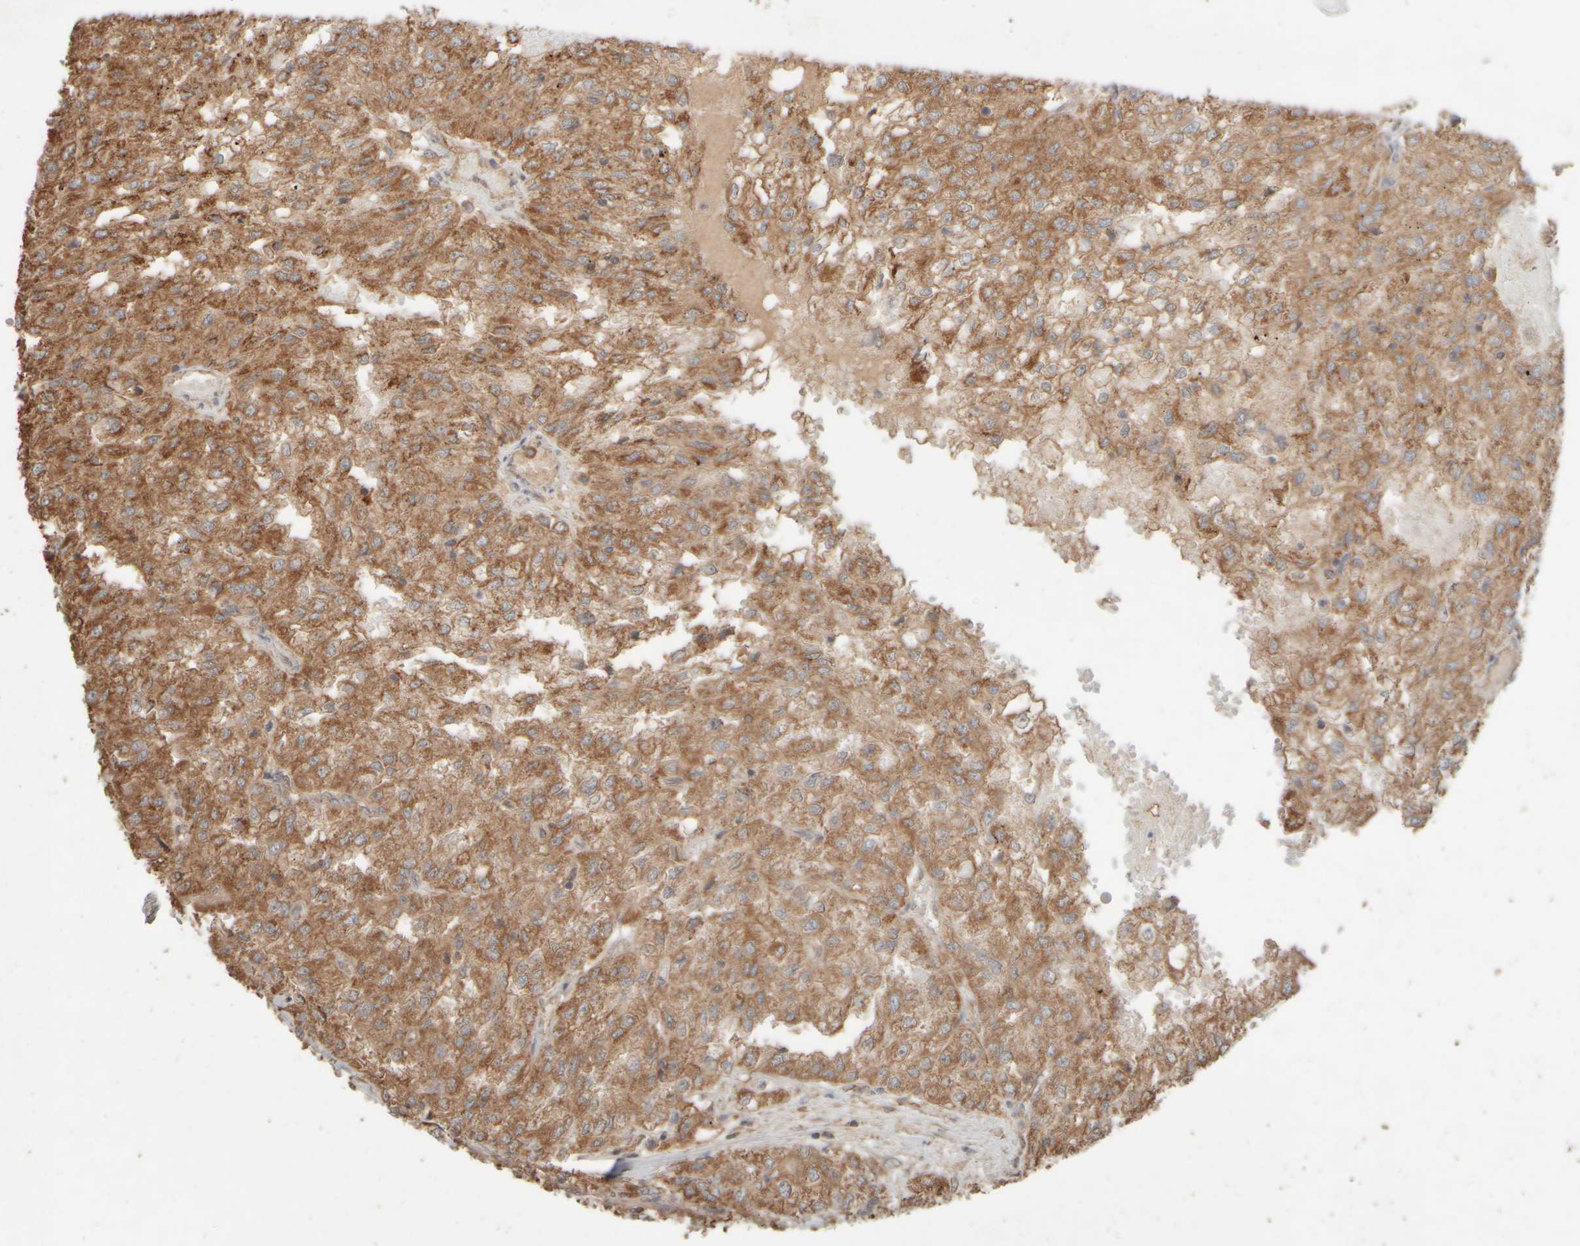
{"staining": {"intensity": "strong", "quantity": ">75%", "location": "cytoplasmic/membranous"}, "tissue": "renal cancer", "cell_type": "Tumor cells", "image_type": "cancer", "snomed": [{"axis": "morphology", "description": "Adenocarcinoma, NOS"}, {"axis": "topography", "description": "Kidney"}], "caption": "Immunohistochemistry (IHC) histopathology image of adenocarcinoma (renal) stained for a protein (brown), which shows high levels of strong cytoplasmic/membranous positivity in about >75% of tumor cells.", "gene": "EIF2B3", "patient": {"sex": "female", "age": 54}}